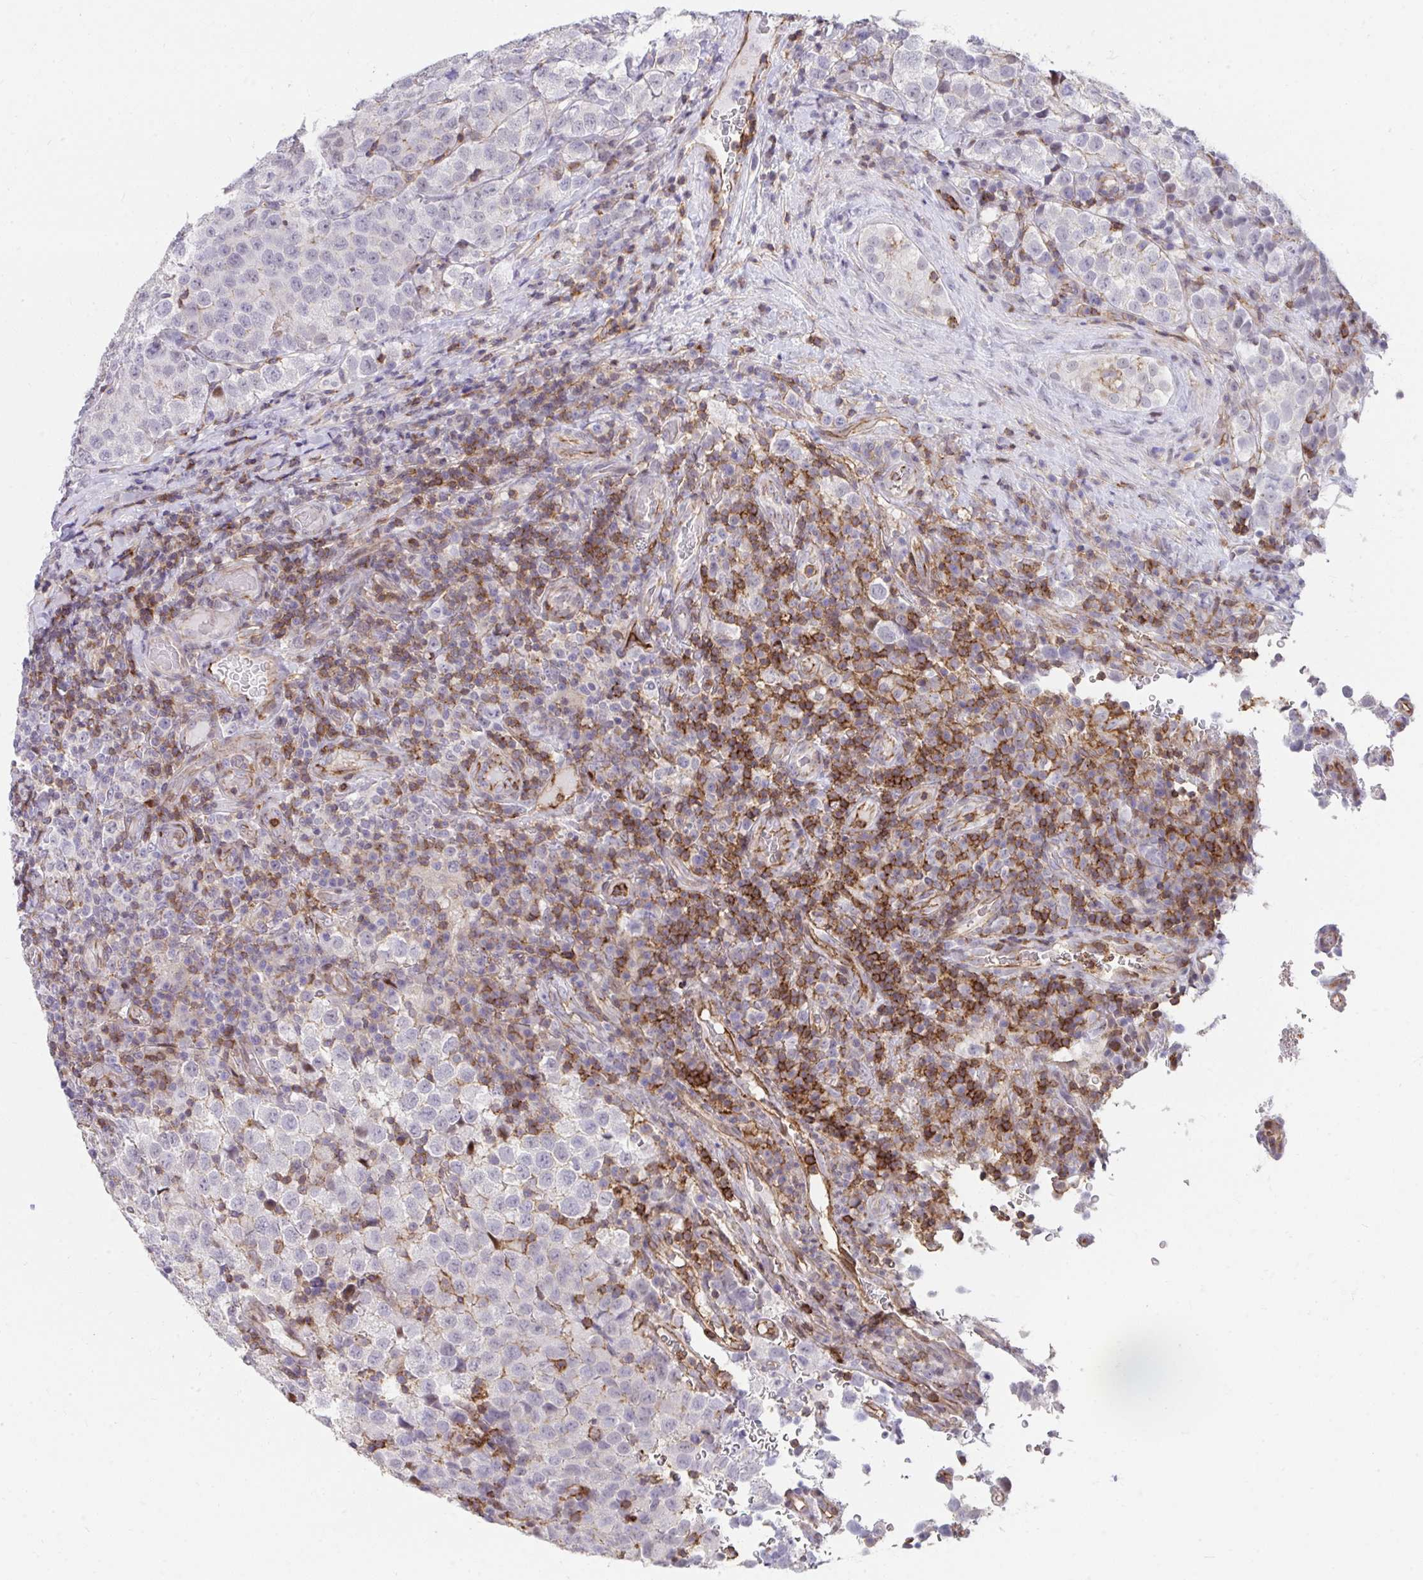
{"staining": {"intensity": "negative", "quantity": "none", "location": "none"}, "tissue": "testis cancer", "cell_type": "Tumor cells", "image_type": "cancer", "snomed": [{"axis": "morphology", "description": "Seminoma, NOS"}, {"axis": "topography", "description": "Testis"}], "caption": "An IHC image of testis cancer (seminoma) is shown. There is no staining in tumor cells of testis cancer (seminoma). The staining was performed using DAB to visualize the protein expression in brown, while the nuclei were stained in blue with hematoxylin (Magnification: 20x).", "gene": "FOXN3", "patient": {"sex": "male", "age": 34}}